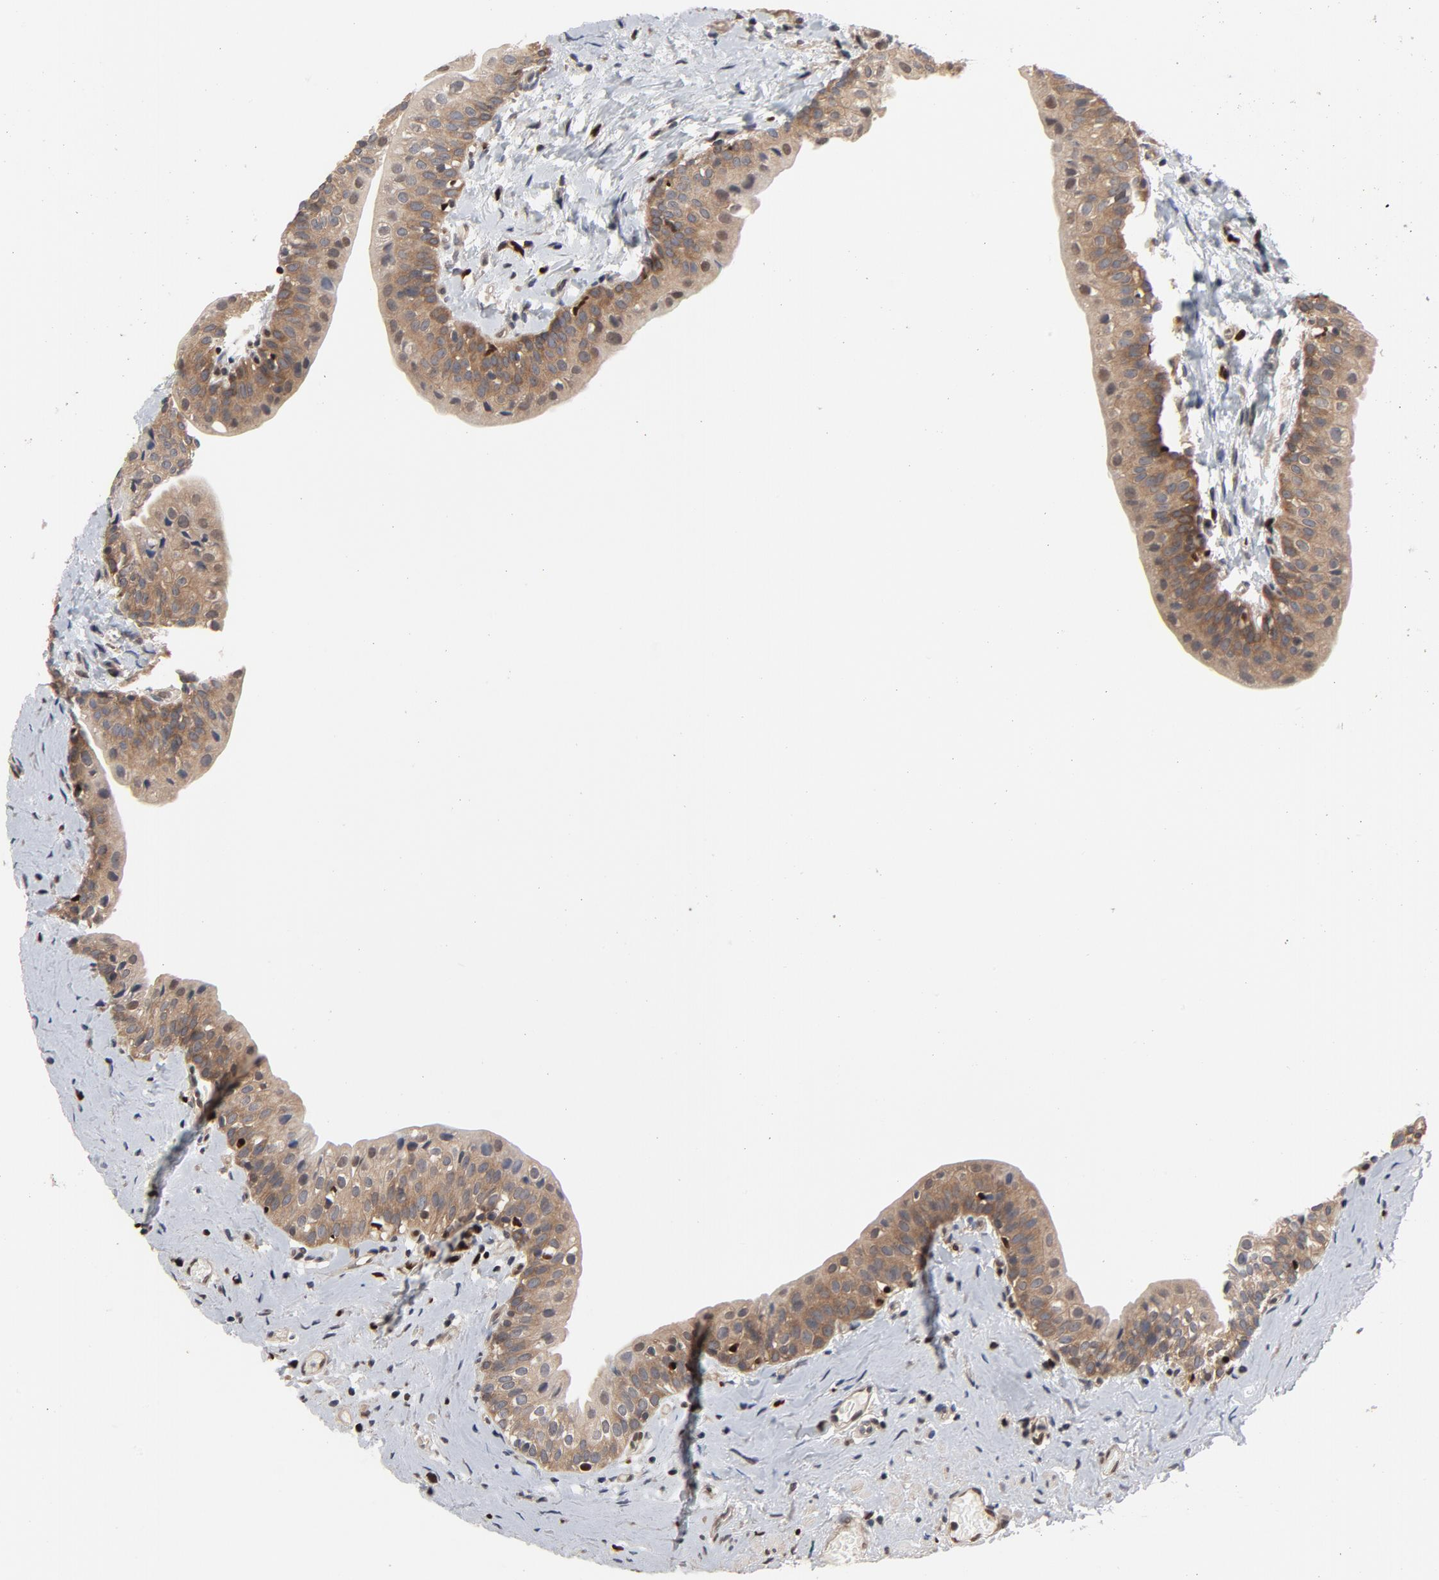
{"staining": {"intensity": "moderate", "quantity": ">75%", "location": "cytoplasmic/membranous"}, "tissue": "urinary bladder", "cell_type": "Urothelial cells", "image_type": "normal", "snomed": [{"axis": "morphology", "description": "Normal tissue, NOS"}, {"axis": "topography", "description": "Urinary bladder"}], "caption": "Moderate cytoplasmic/membranous positivity for a protein is identified in approximately >75% of urothelial cells of normal urinary bladder using immunohistochemistry (IHC).", "gene": "NFKB1", "patient": {"sex": "male", "age": 59}}